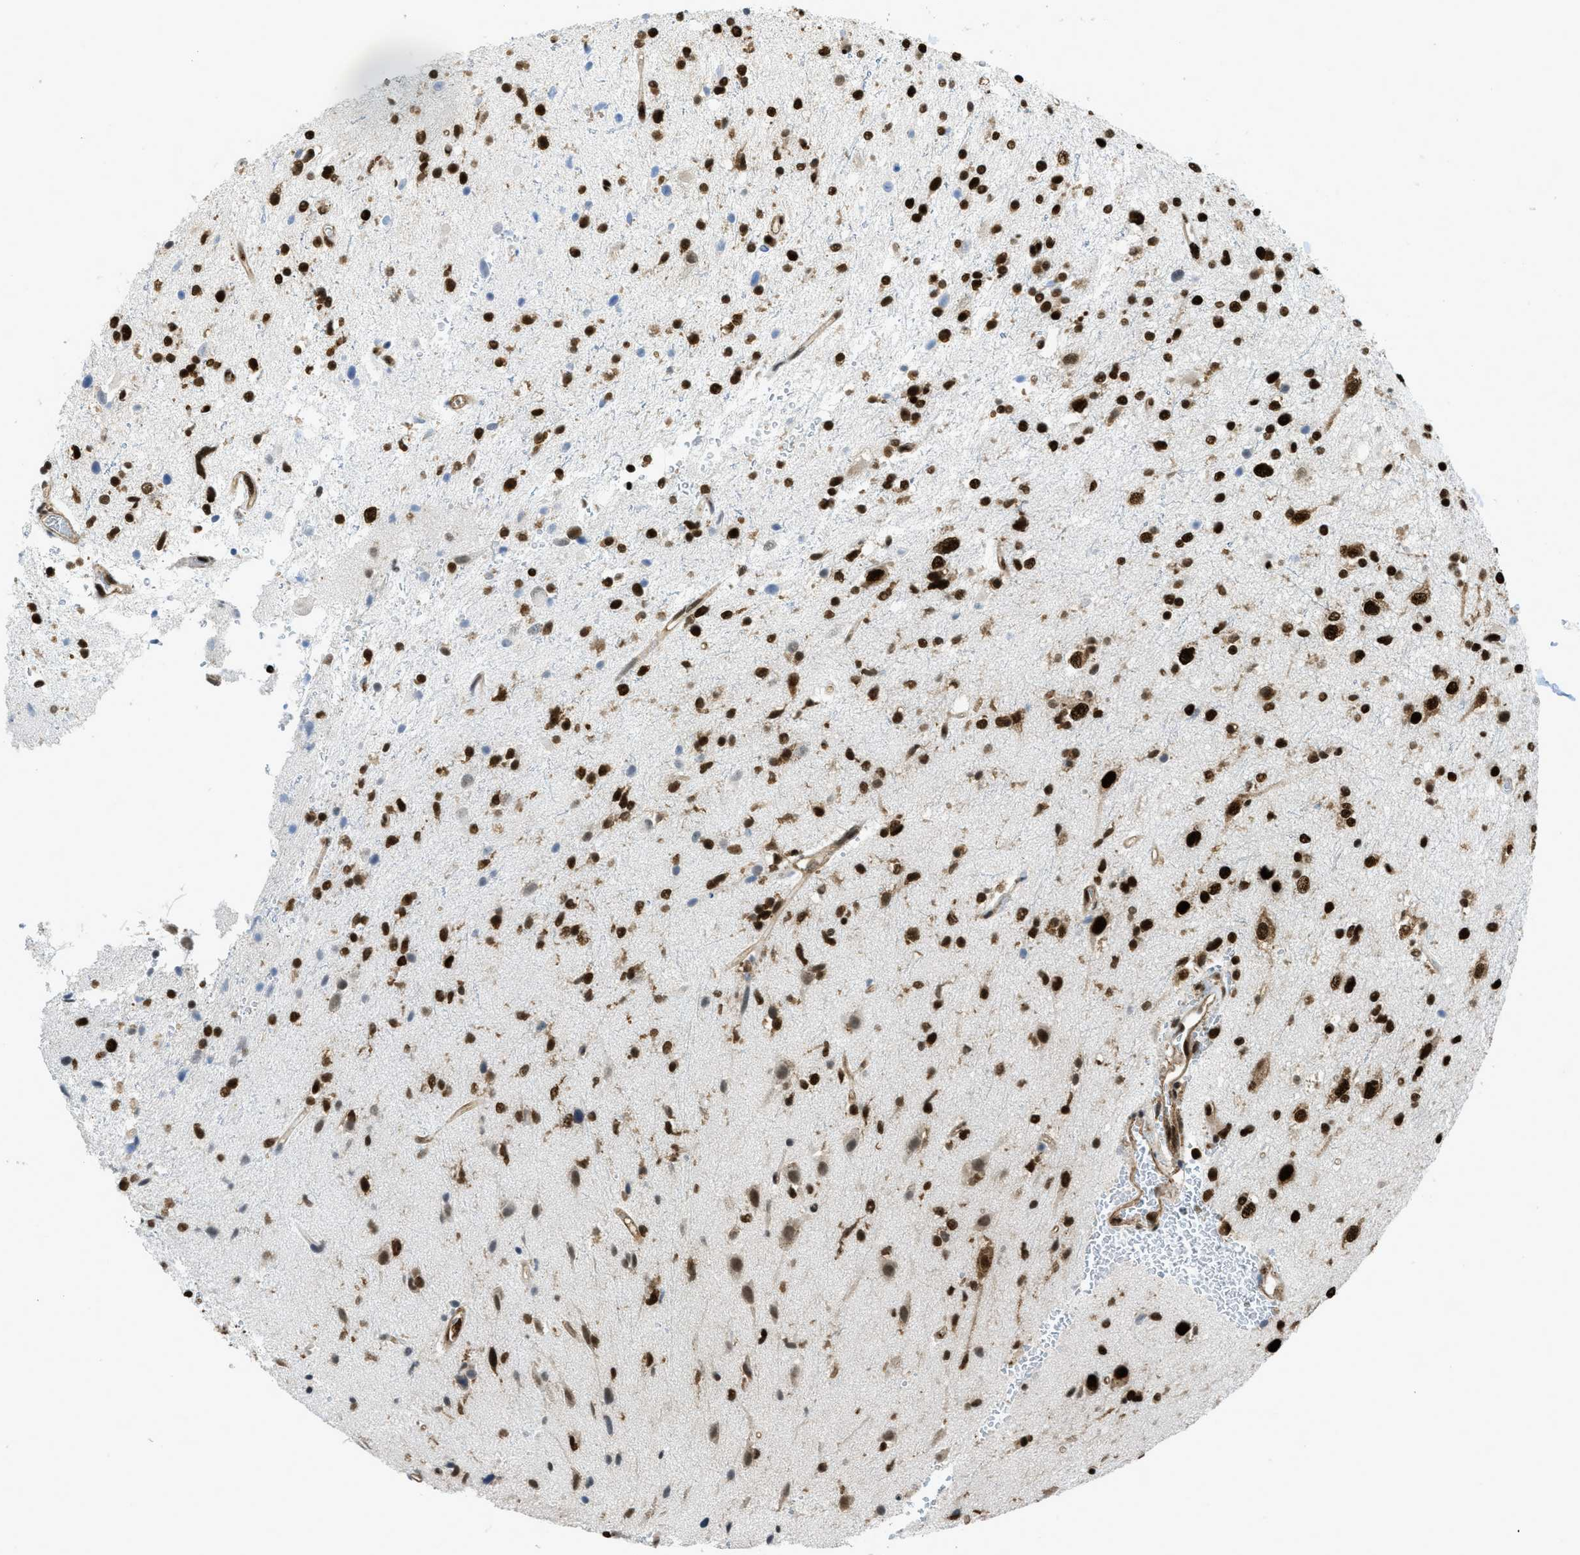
{"staining": {"intensity": "strong", "quantity": ">75%", "location": "nuclear"}, "tissue": "glioma", "cell_type": "Tumor cells", "image_type": "cancer", "snomed": [{"axis": "morphology", "description": "Glioma, malignant, High grade"}, {"axis": "topography", "description": "Brain"}], "caption": "Immunohistochemical staining of malignant high-grade glioma displays strong nuclear protein expression in about >75% of tumor cells.", "gene": "ZNF207", "patient": {"sex": "male", "age": 33}}